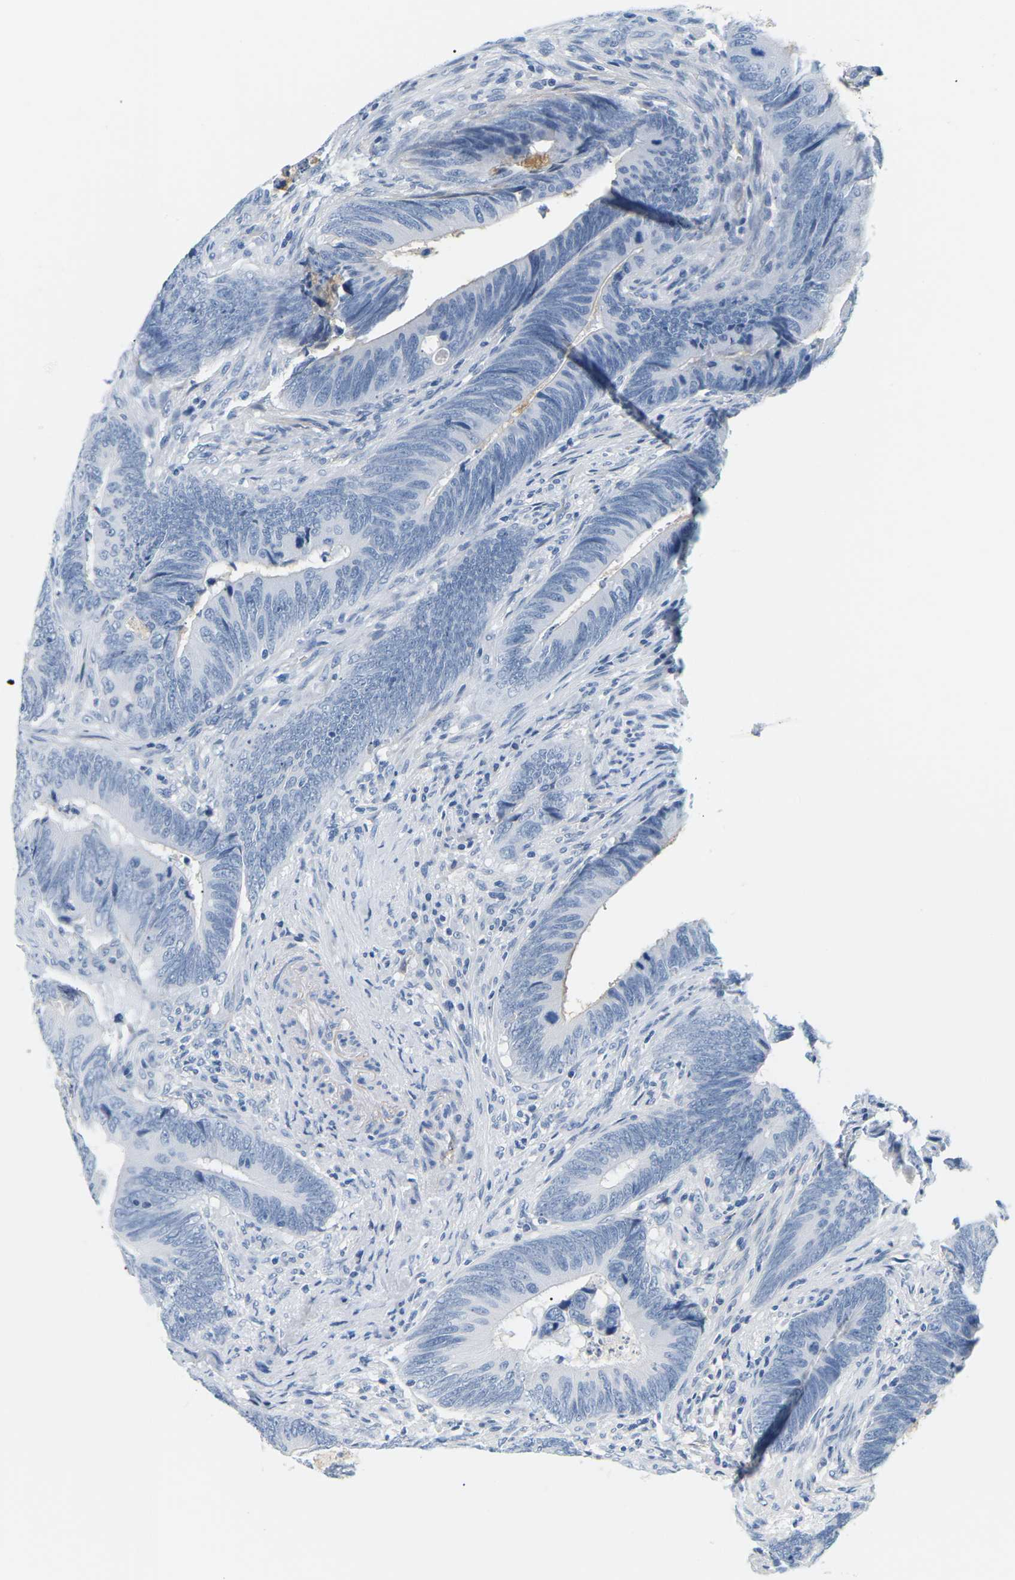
{"staining": {"intensity": "negative", "quantity": "none", "location": "none"}, "tissue": "colorectal cancer", "cell_type": "Tumor cells", "image_type": "cancer", "snomed": [{"axis": "morphology", "description": "Normal tissue, NOS"}, {"axis": "morphology", "description": "Adenocarcinoma, NOS"}, {"axis": "topography", "description": "Colon"}], "caption": "An immunohistochemistry (IHC) histopathology image of colorectal adenocarcinoma is shown. There is no staining in tumor cells of colorectal adenocarcinoma.", "gene": "APOB", "patient": {"sex": "male", "age": 56}}